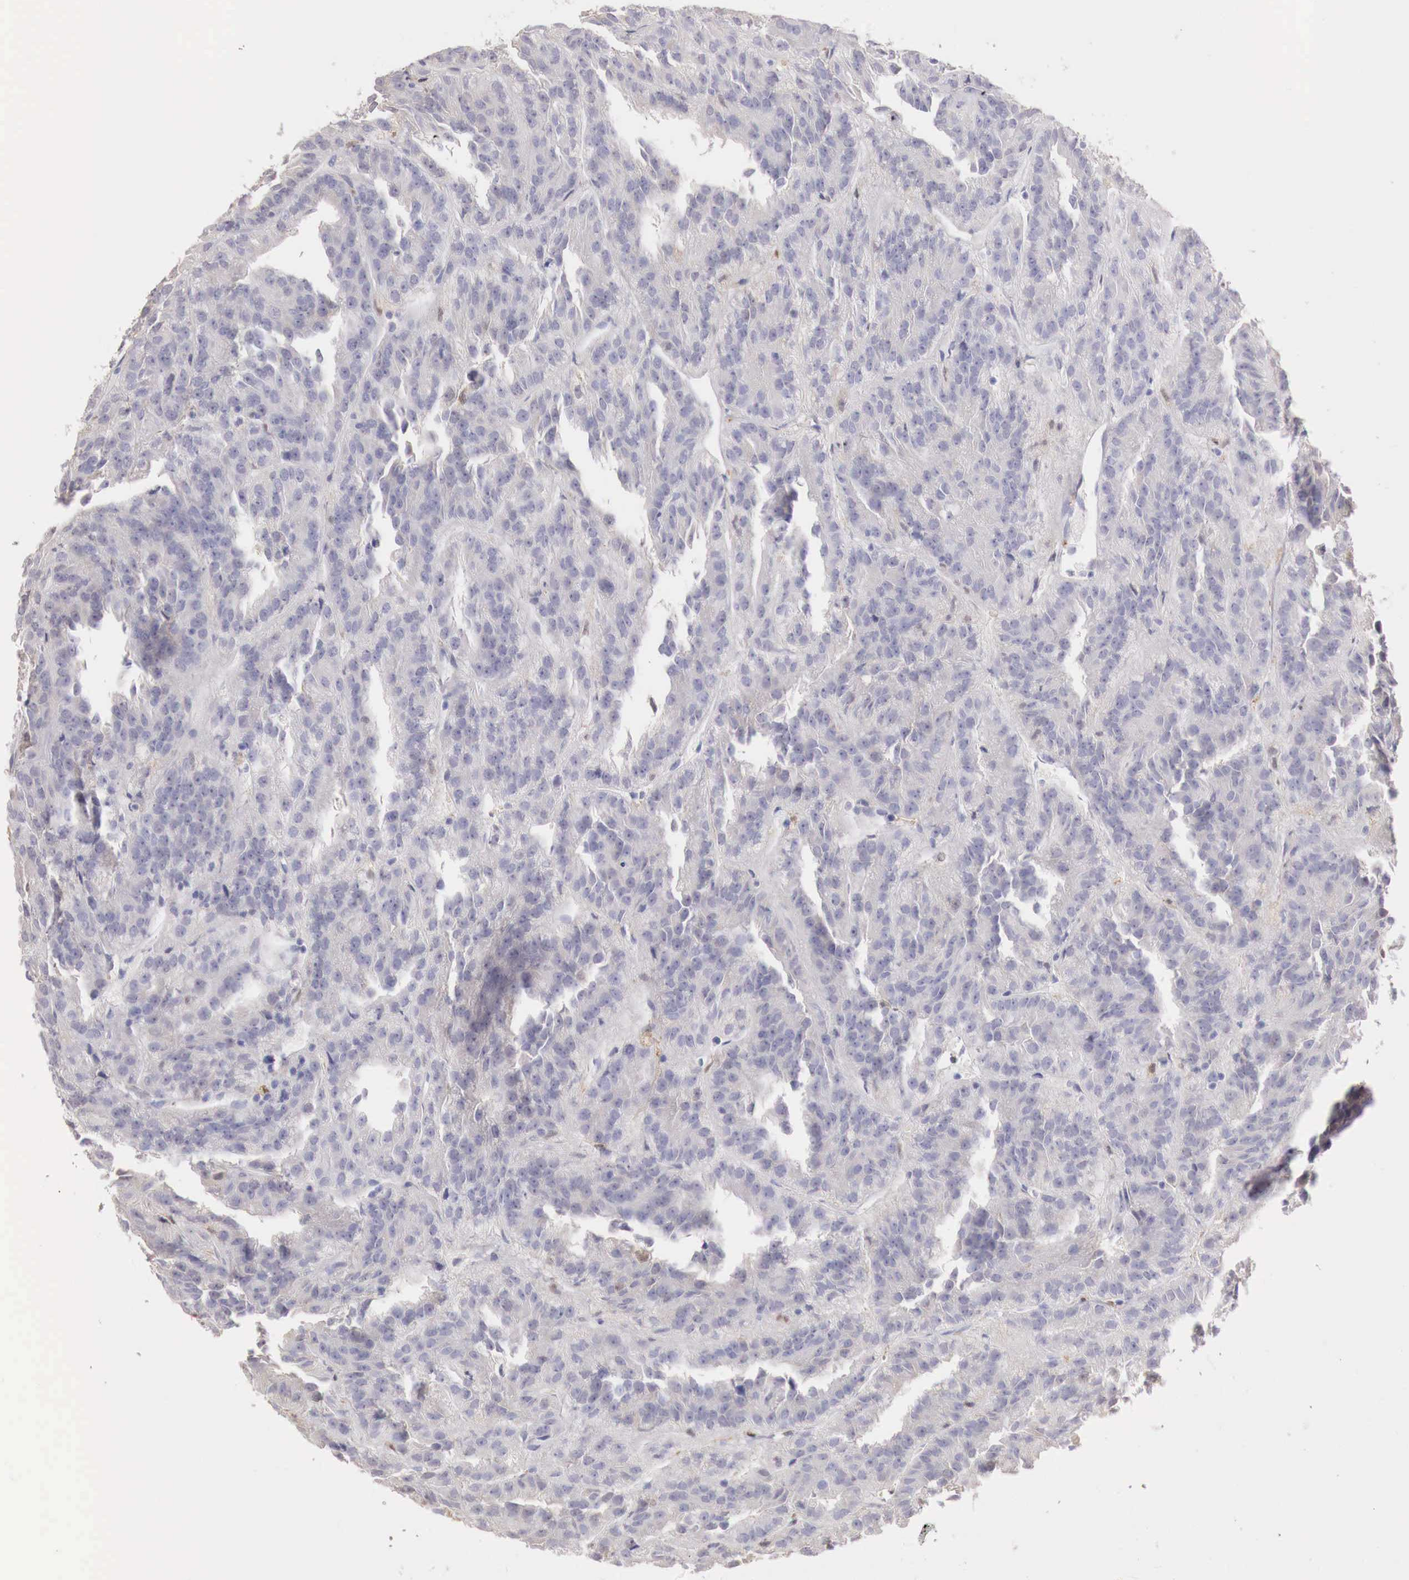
{"staining": {"intensity": "negative", "quantity": "none", "location": "none"}, "tissue": "renal cancer", "cell_type": "Tumor cells", "image_type": "cancer", "snomed": [{"axis": "morphology", "description": "Adenocarcinoma, NOS"}, {"axis": "topography", "description": "Kidney"}], "caption": "This is an immunohistochemistry image of renal cancer. There is no expression in tumor cells.", "gene": "RENBP", "patient": {"sex": "male", "age": 46}}